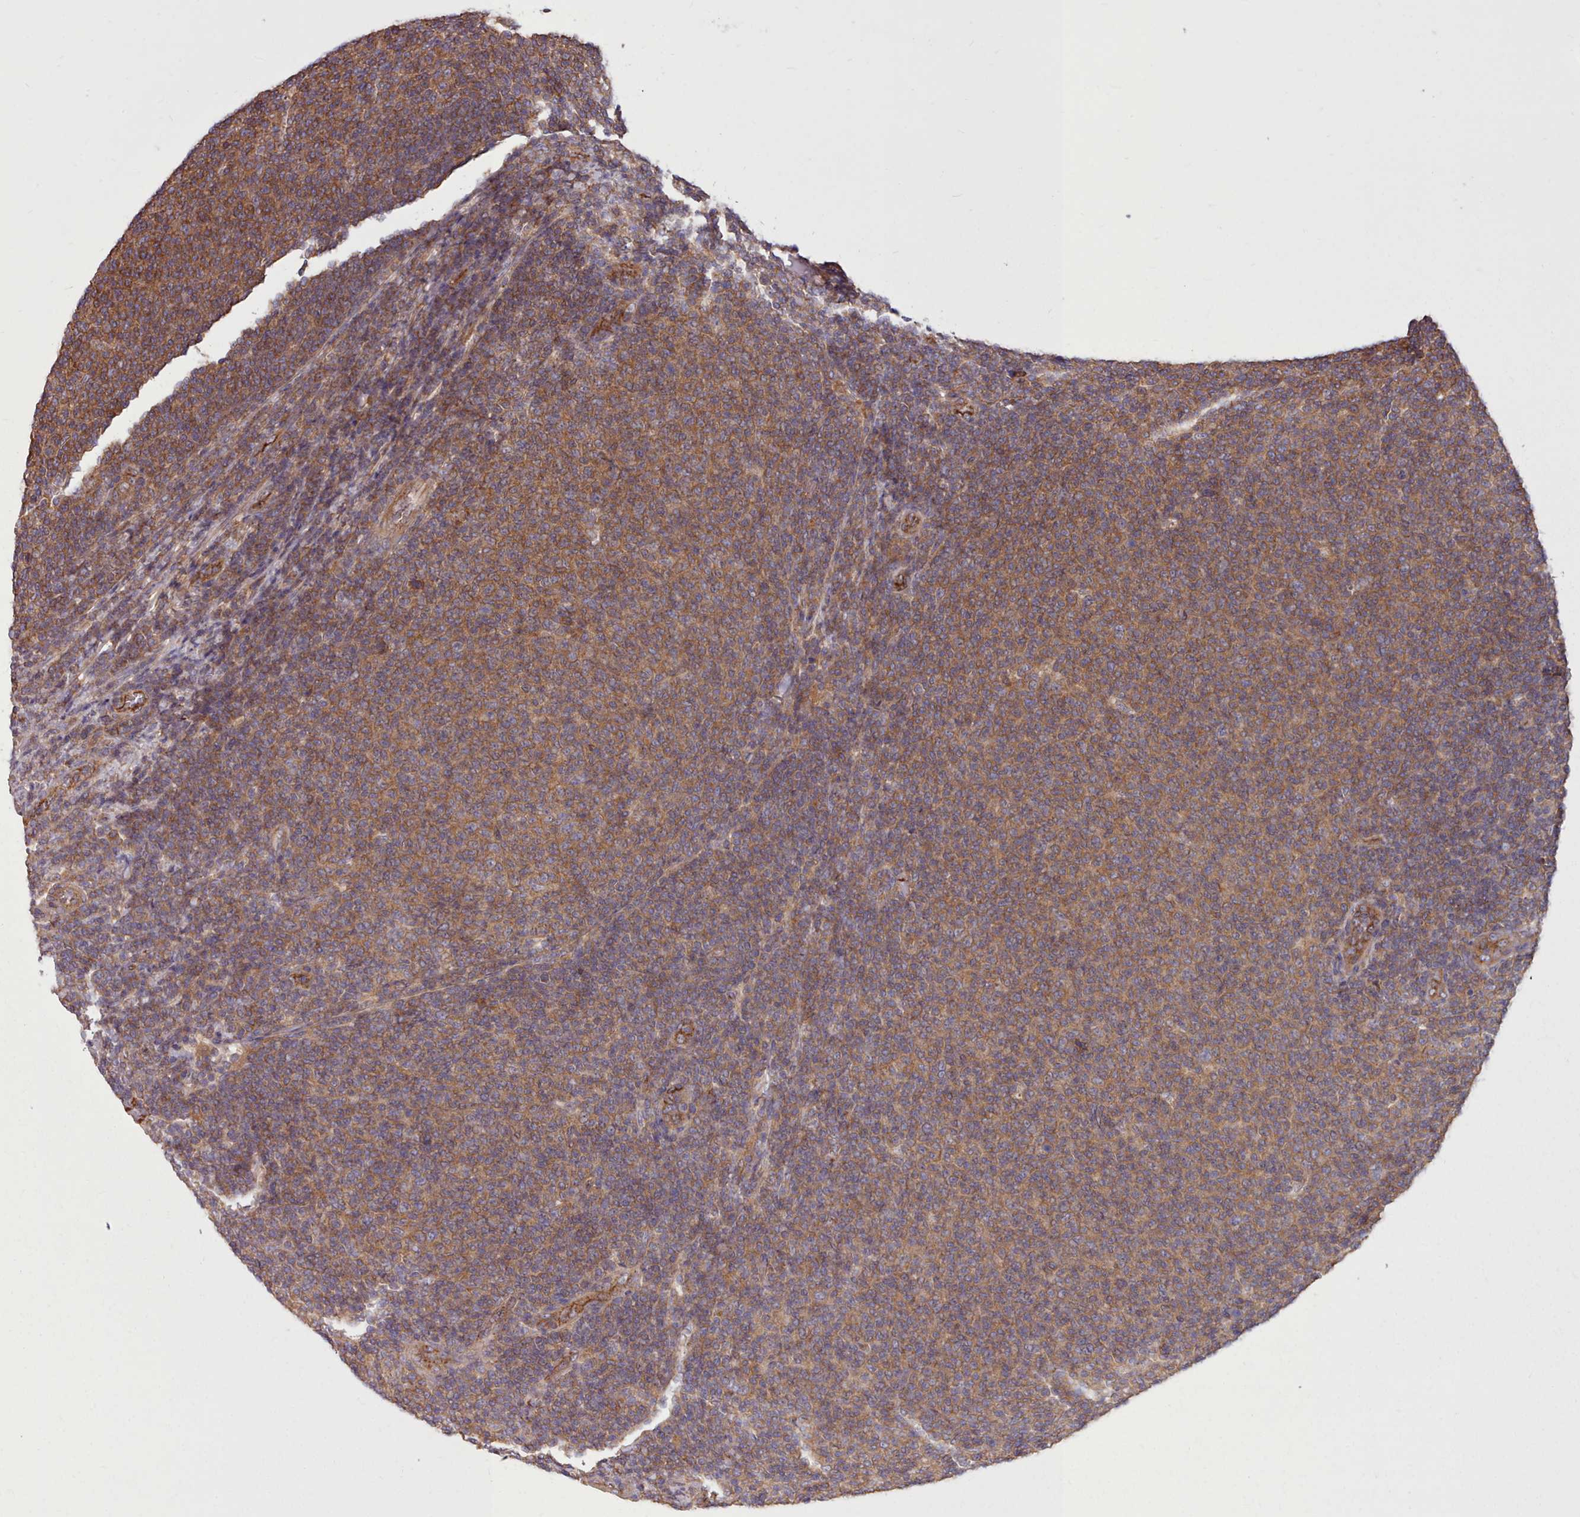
{"staining": {"intensity": "moderate", "quantity": ">75%", "location": "cytoplasmic/membranous"}, "tissue": "lymphoma", "cell_type": "Tumor cells", "image_type": "cancer", "snomed": [{"axis": "morphology", "description": "Malignant lymphoma, non-Hodgkin's type, Low grade"}, {"axis": "topography", "description": "Lymph node"}], "caption": "This is an image of immunohistochemistry staining of lymphoma, which shows moderate positivity in the cytoplasmic/membranous of tumor cells.", "gene": "STUB1", "patient": {"sex": "male", "age": 66}}